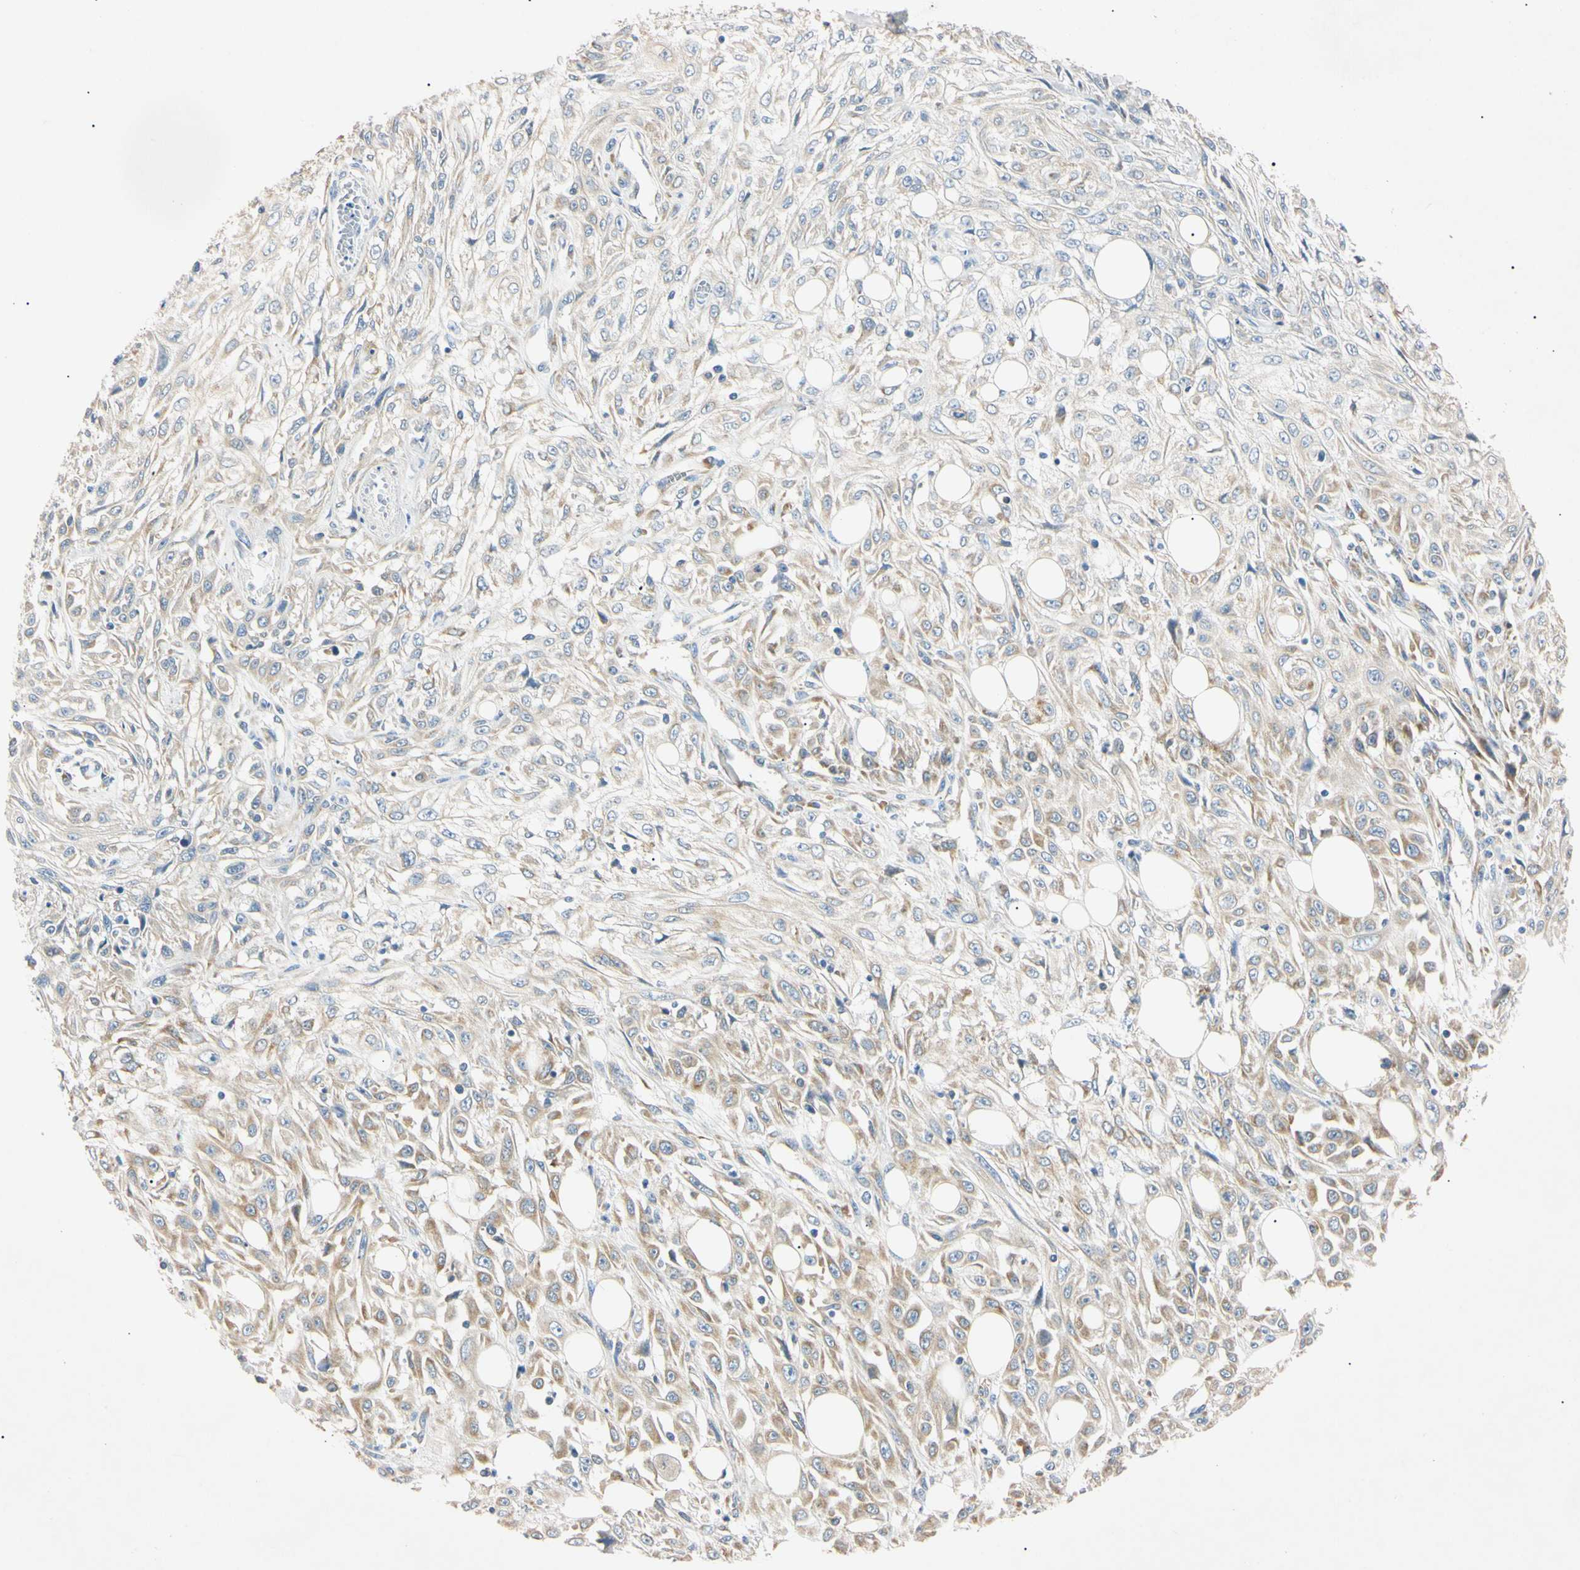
{"staining": {"intensity": "moderate", "quantity": "25%-75%", "location": "cytoplasmic/membranous"}, "tissue": "skin cancer", "cell_type": "Tumor cells", "image_type": "cancer", "snomed": [{"axis": "morphology", "description": "Squamous cell carcinoma, NOS"}, {"axis": "morphology", "description": "Squamous cell carcinoma, metastatic, NOS"}, {"axis": "topography", "description": "Skin"}, {"axis": "topography", "description": "Lymph node"}], "caption": "Protein staining of skin squamous cell carcinoma tissue exhibits moderate cytoplasmic/membranous positivity in approximately 25%-75% of tumor cells. The staining was performed using DAB, with brown indicating positive protein expression. Nuclei are stained blue with hematoxylin.", "gene": "DNAJB12", "patient": {"sex": "male", "age": 75}}